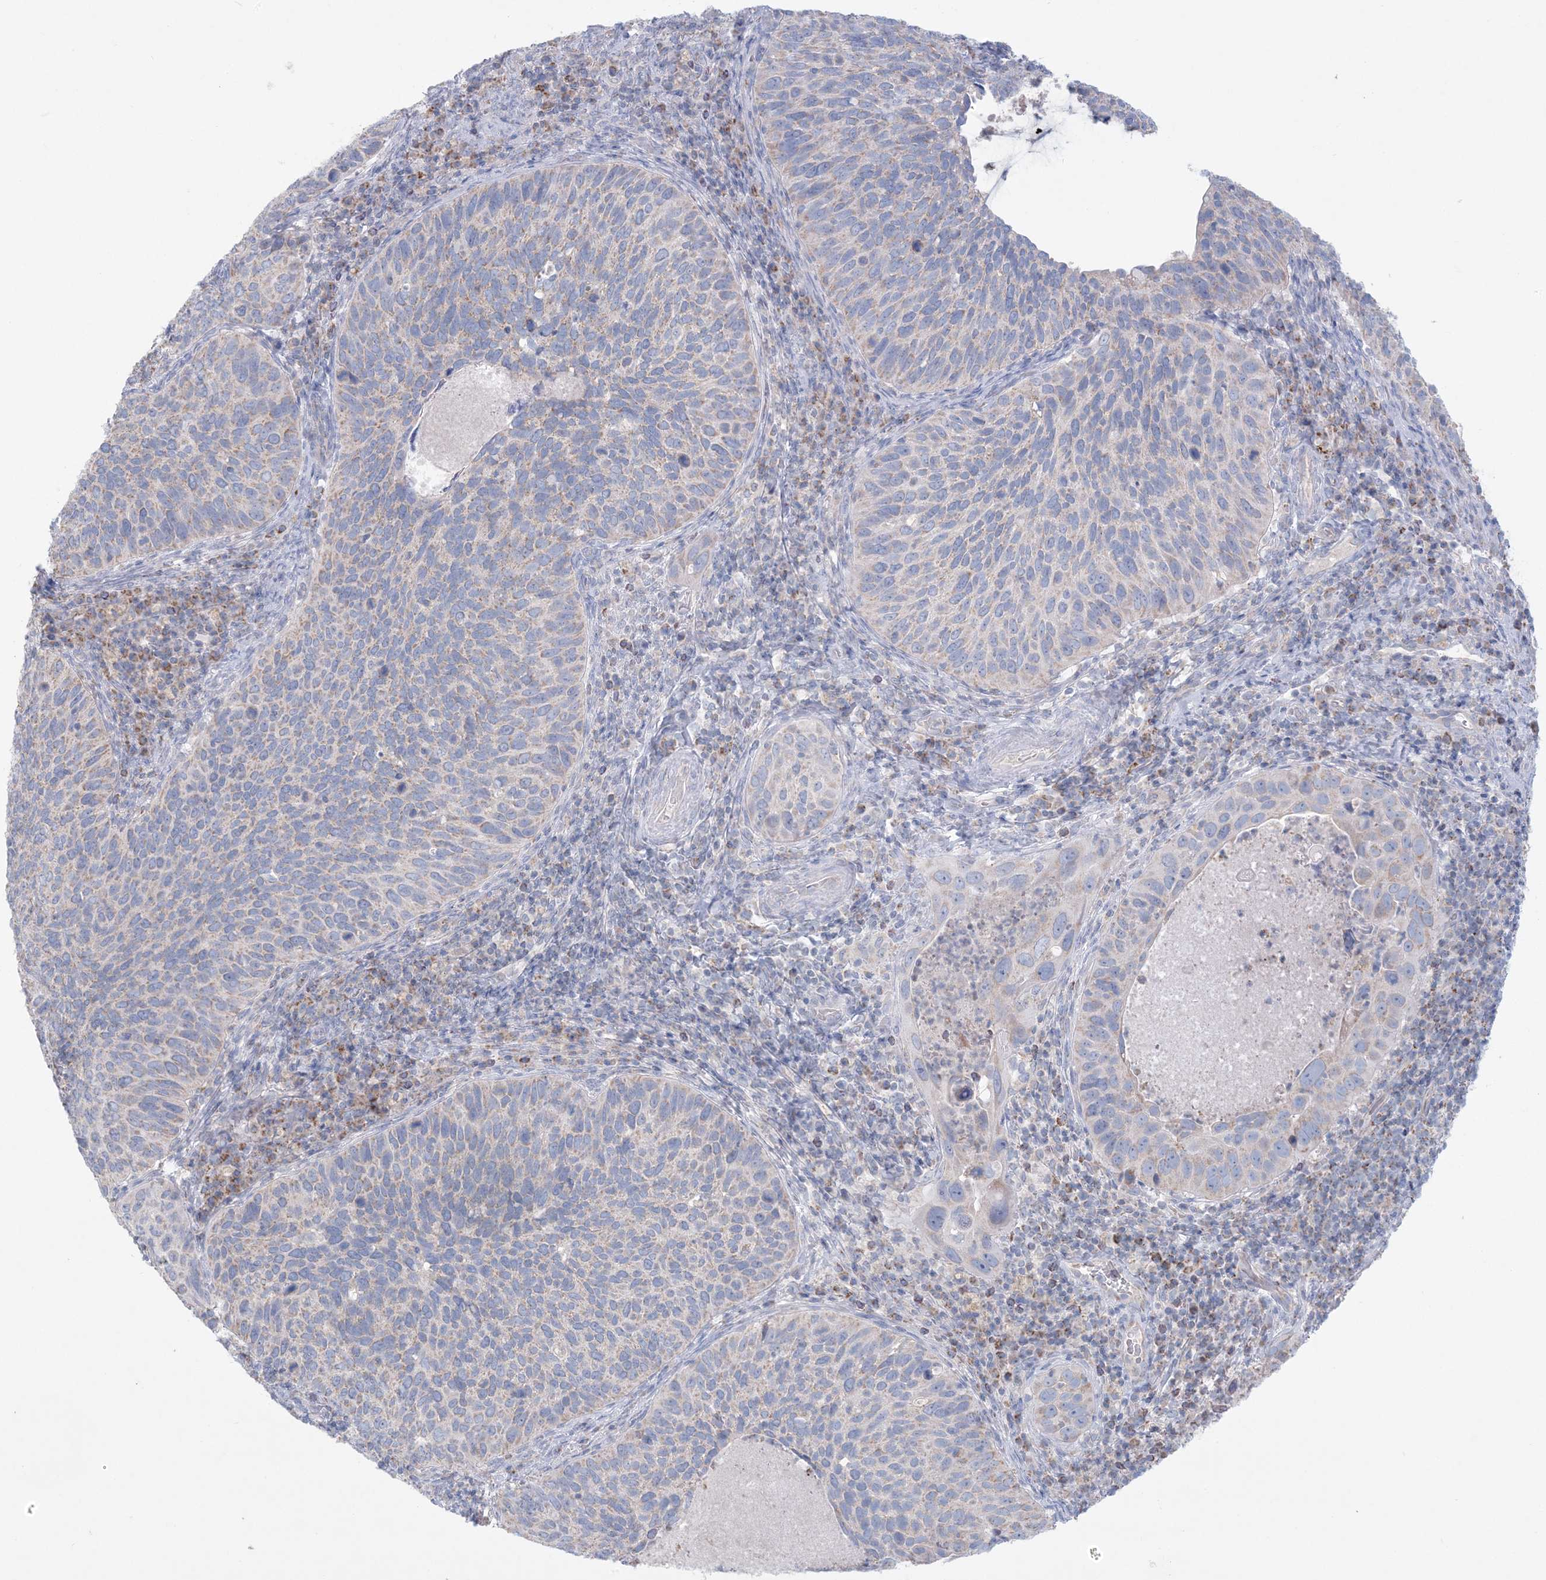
{"staining": {"intensity": "moderate", "quantity": "25%-75%", "location": "cytoplasmic/membranous"}, "tissue": "cervical cancer", "cell_type": "Tumor cells", "image_type": "cancer", "snomed": [{"axis": "morphology", "description": "Squamous cell carcinoma, NOS"}, {"axis": "topography", "description": "Cervix"}], "caption": "An image of cervical cancer (squamous cell carcinoma) stained for a protein reveals moderate cytoplasmic/membranous brown staining in tumor cells.", "gene": "KCTD6", "patient": {"sex": "female", "age": 38}}